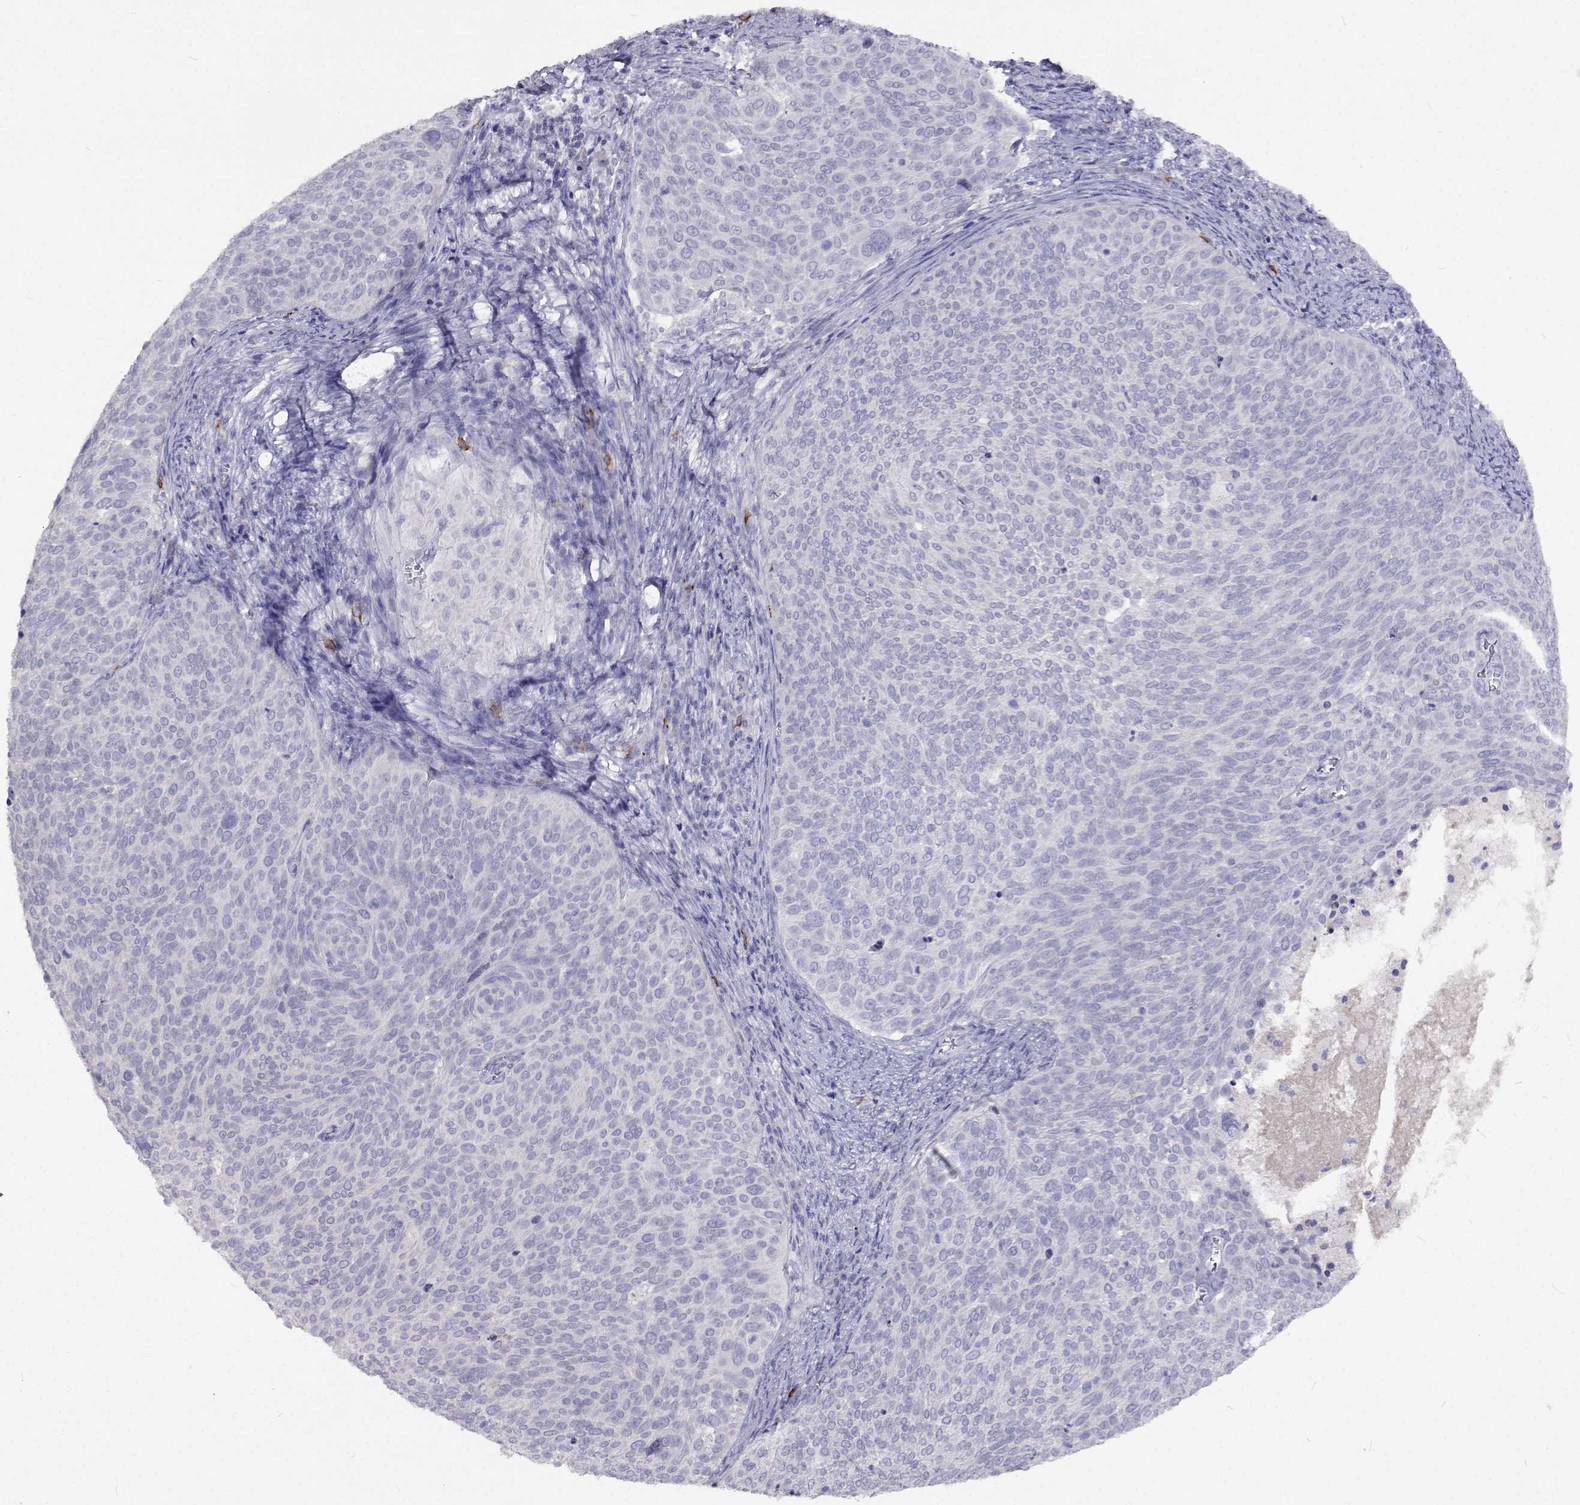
{"staining": {"intensity": "negative", "quantity": "none", "location": "none"}, "tissue": "cervical cancer", "cell_type": "Tumor cells", "image_type": "cancer", "snomed": [{"axis": "morphology", "description": "Squamous cell carcinoma, NOS"}, {"axis": "topography", "description": "Cervix"}], "caption": "High magnification brightfield microscopy of cervical cancer (squamous cell carcinoma) stained with DAB (brown) and counterstained with hematoxylin (blue): tumor cells show no significant staining.", "gene": "CFAP44", "patient": {"sex": "female", "age": 39}}